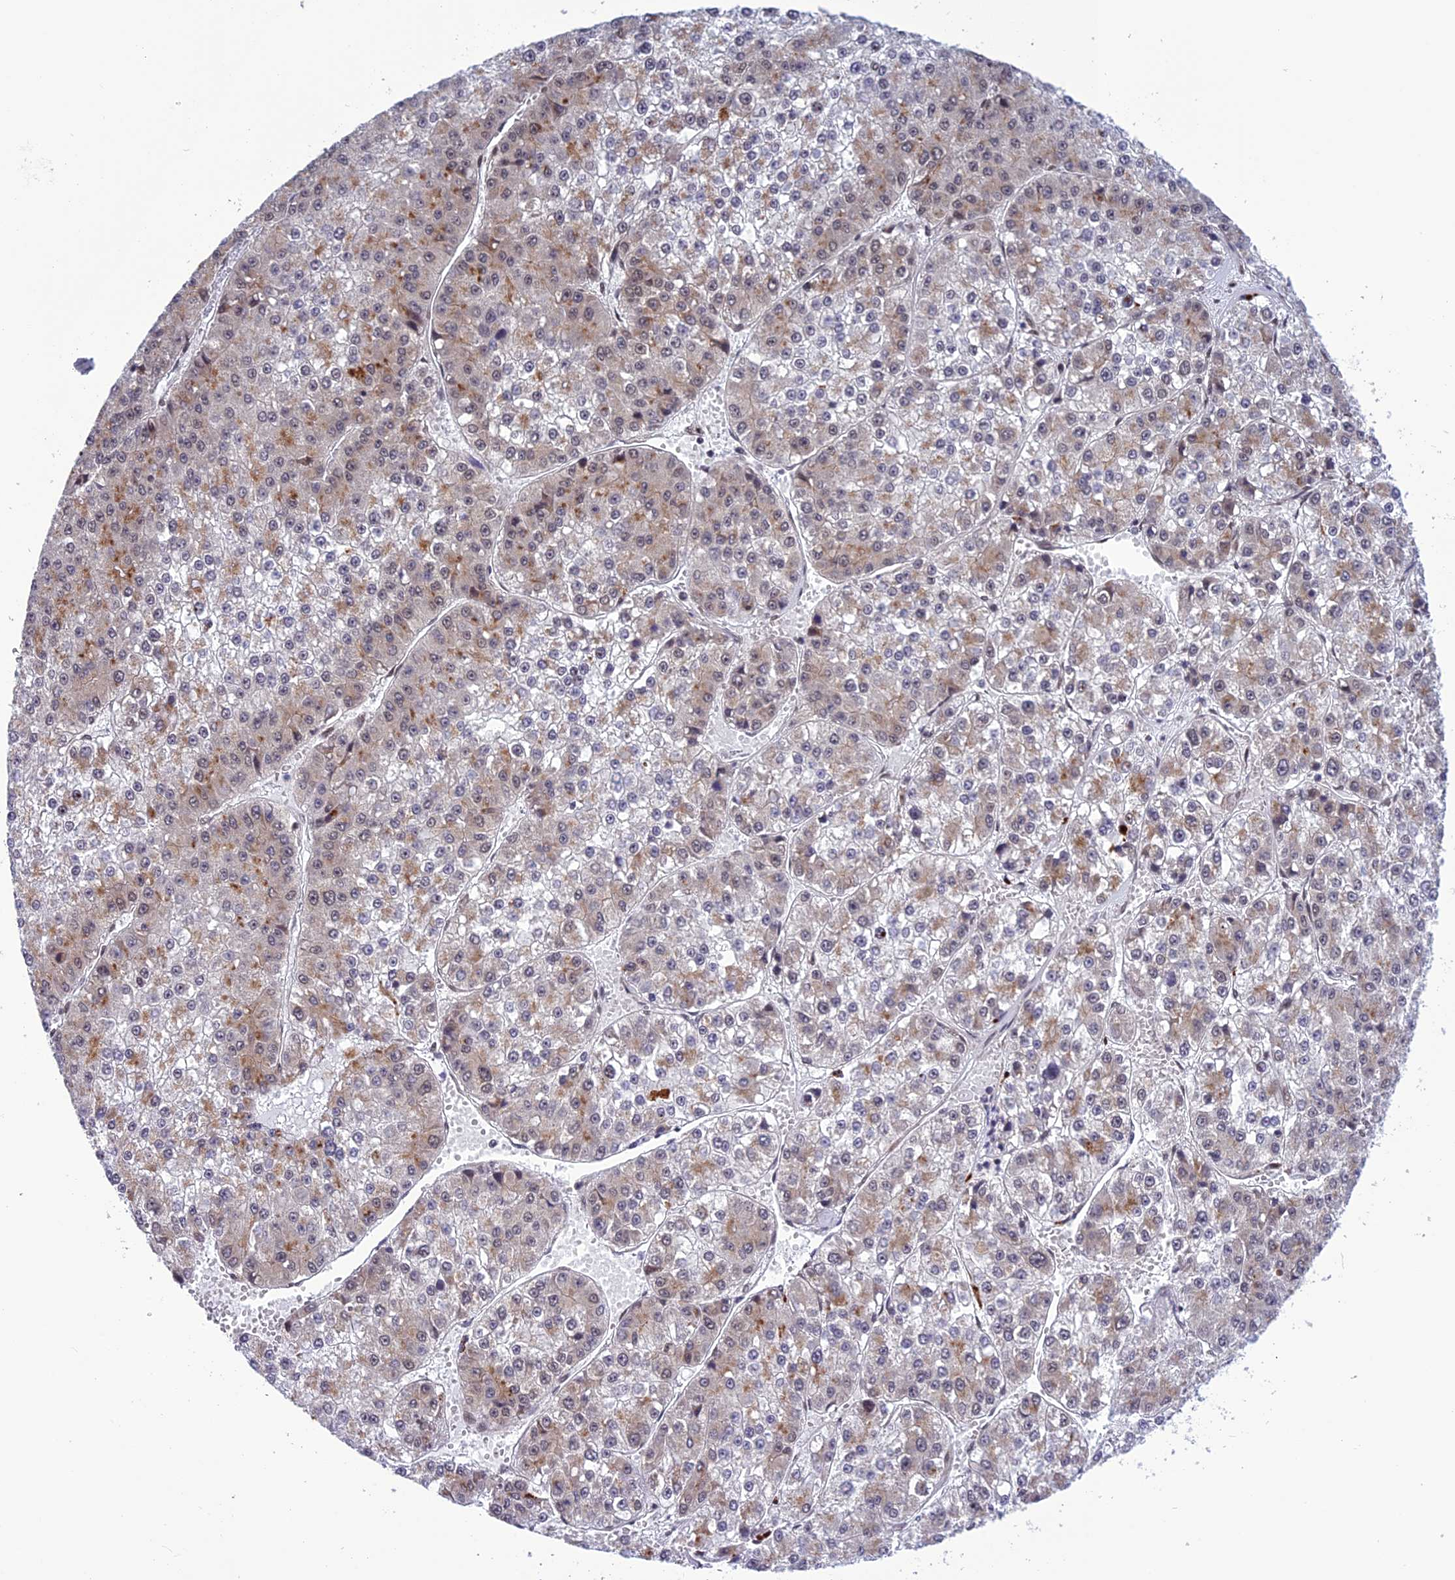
{"staining": {"intensity": "weak", "quantity": "25%-75%", "location": "cytoplasmic/membranous"}, "tissue": "liver cancer", "cell_type": "Tumor cells", "image_type": "cancer", "snomed": [{"axis": "morphology", "description": "Carcinoma, Hepatocellular, NOS"}, {"axis": "topography", "description": "Liver"}], "caption": "Weak cytoplasmic/membranous positivity is identified in about 25%-75% of tumor cells in liver cancer. The staining was performed using DAB to visualize the protein expression in brown, while the nuclei were stained in blue with hematoxylin (Magnification: 20x).", "gene": "RTRAF", "patient": {"sex": "female", "age": 73}}